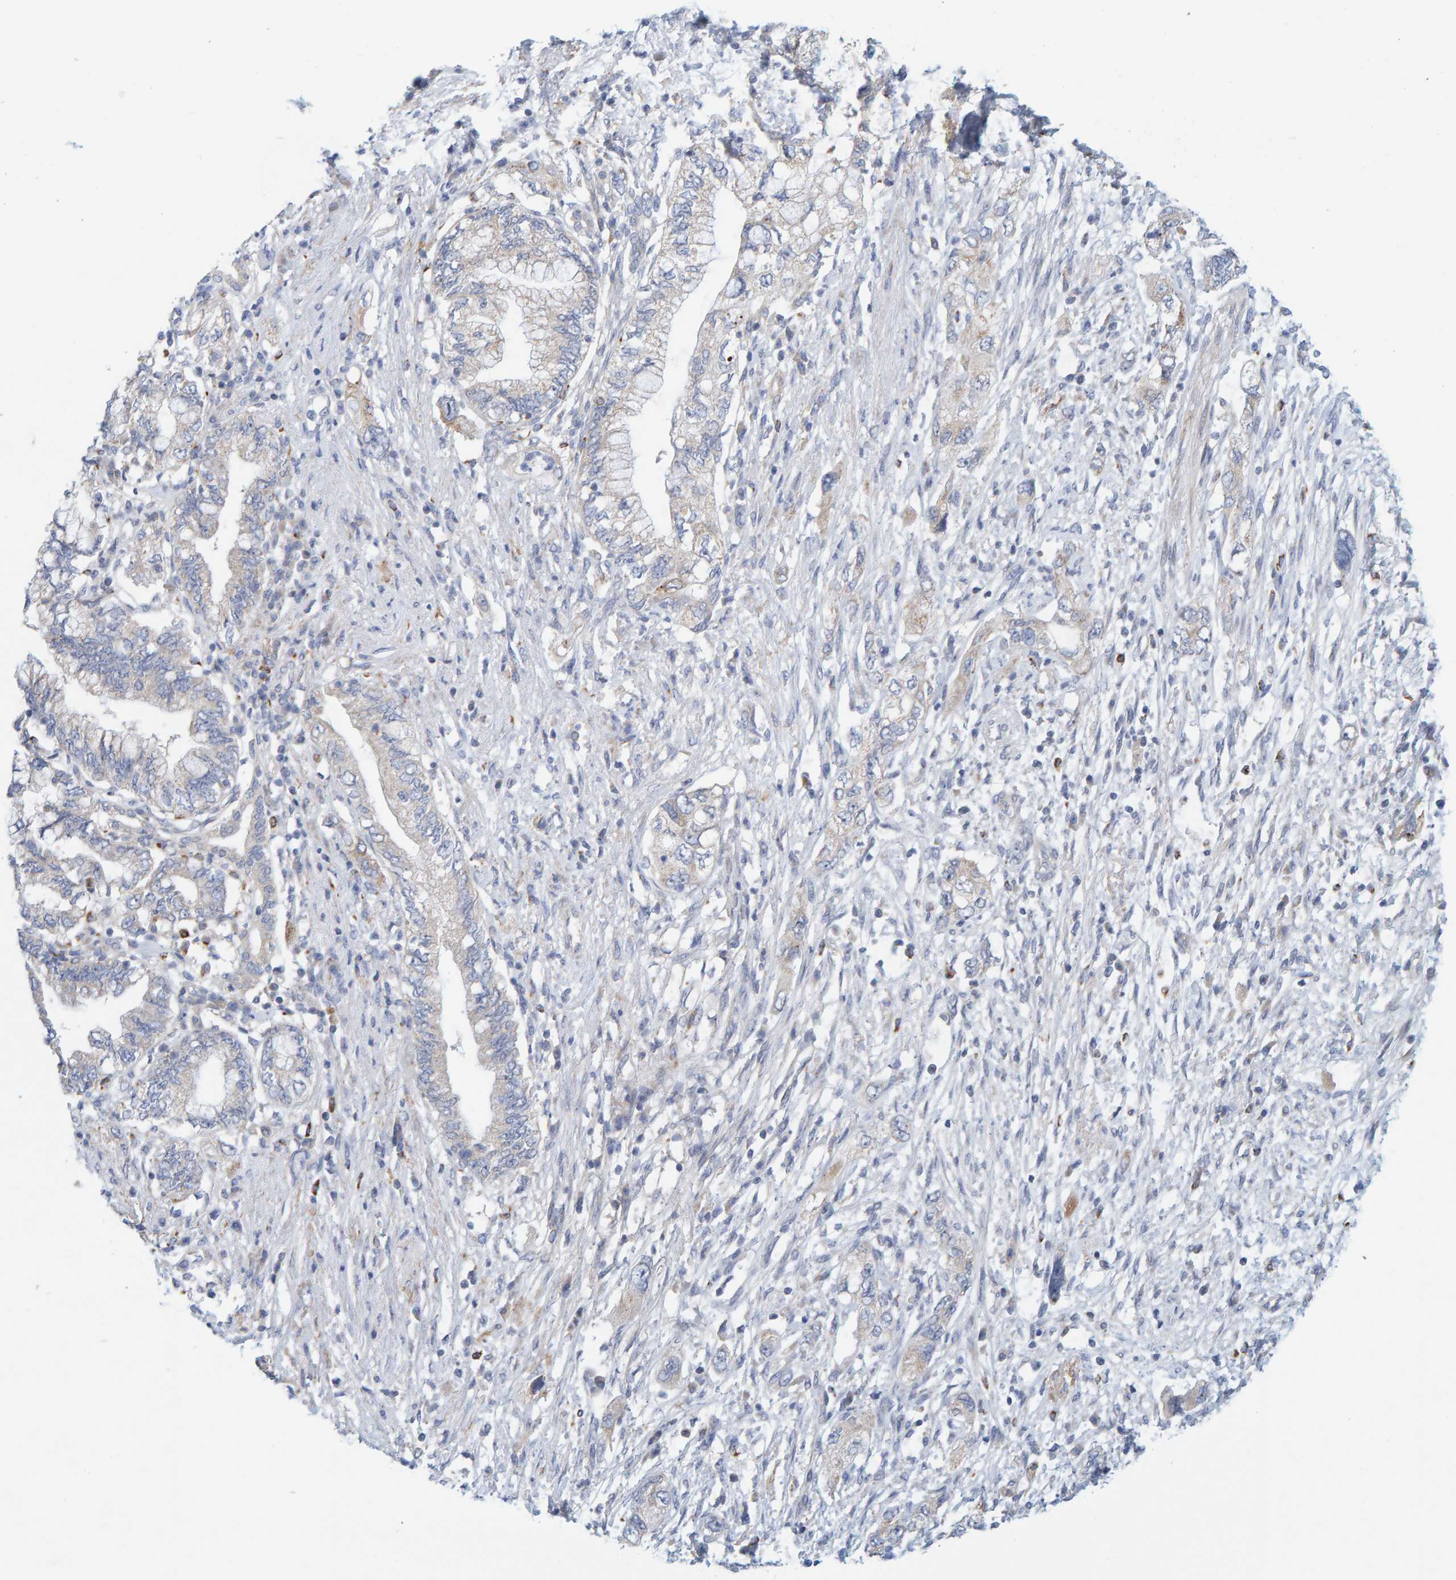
{"staining": {"intensity": "weak", "quantity": "<25%", "location": "cytoplasmic/membranous"}, "tissue": "pancreatic cancer", "cell_type": "Tumor cells", "image_type": "cancer", "snomed": [{"axis": "morphology", "description": "Adenocarcinoma, NOS"}, {"axis": "topography", "description": "Pancreas"}], "caption": "IHC micrograph of neoplastic tissue: human pancreatic cancer (adenocarcinoma) stained with DAB (3,3'-diaminobenzidine) shows no significant protein positivity in tumor cells.", "gene": "ZC3H3", "patient": {"sex": "female", "age": 73}}